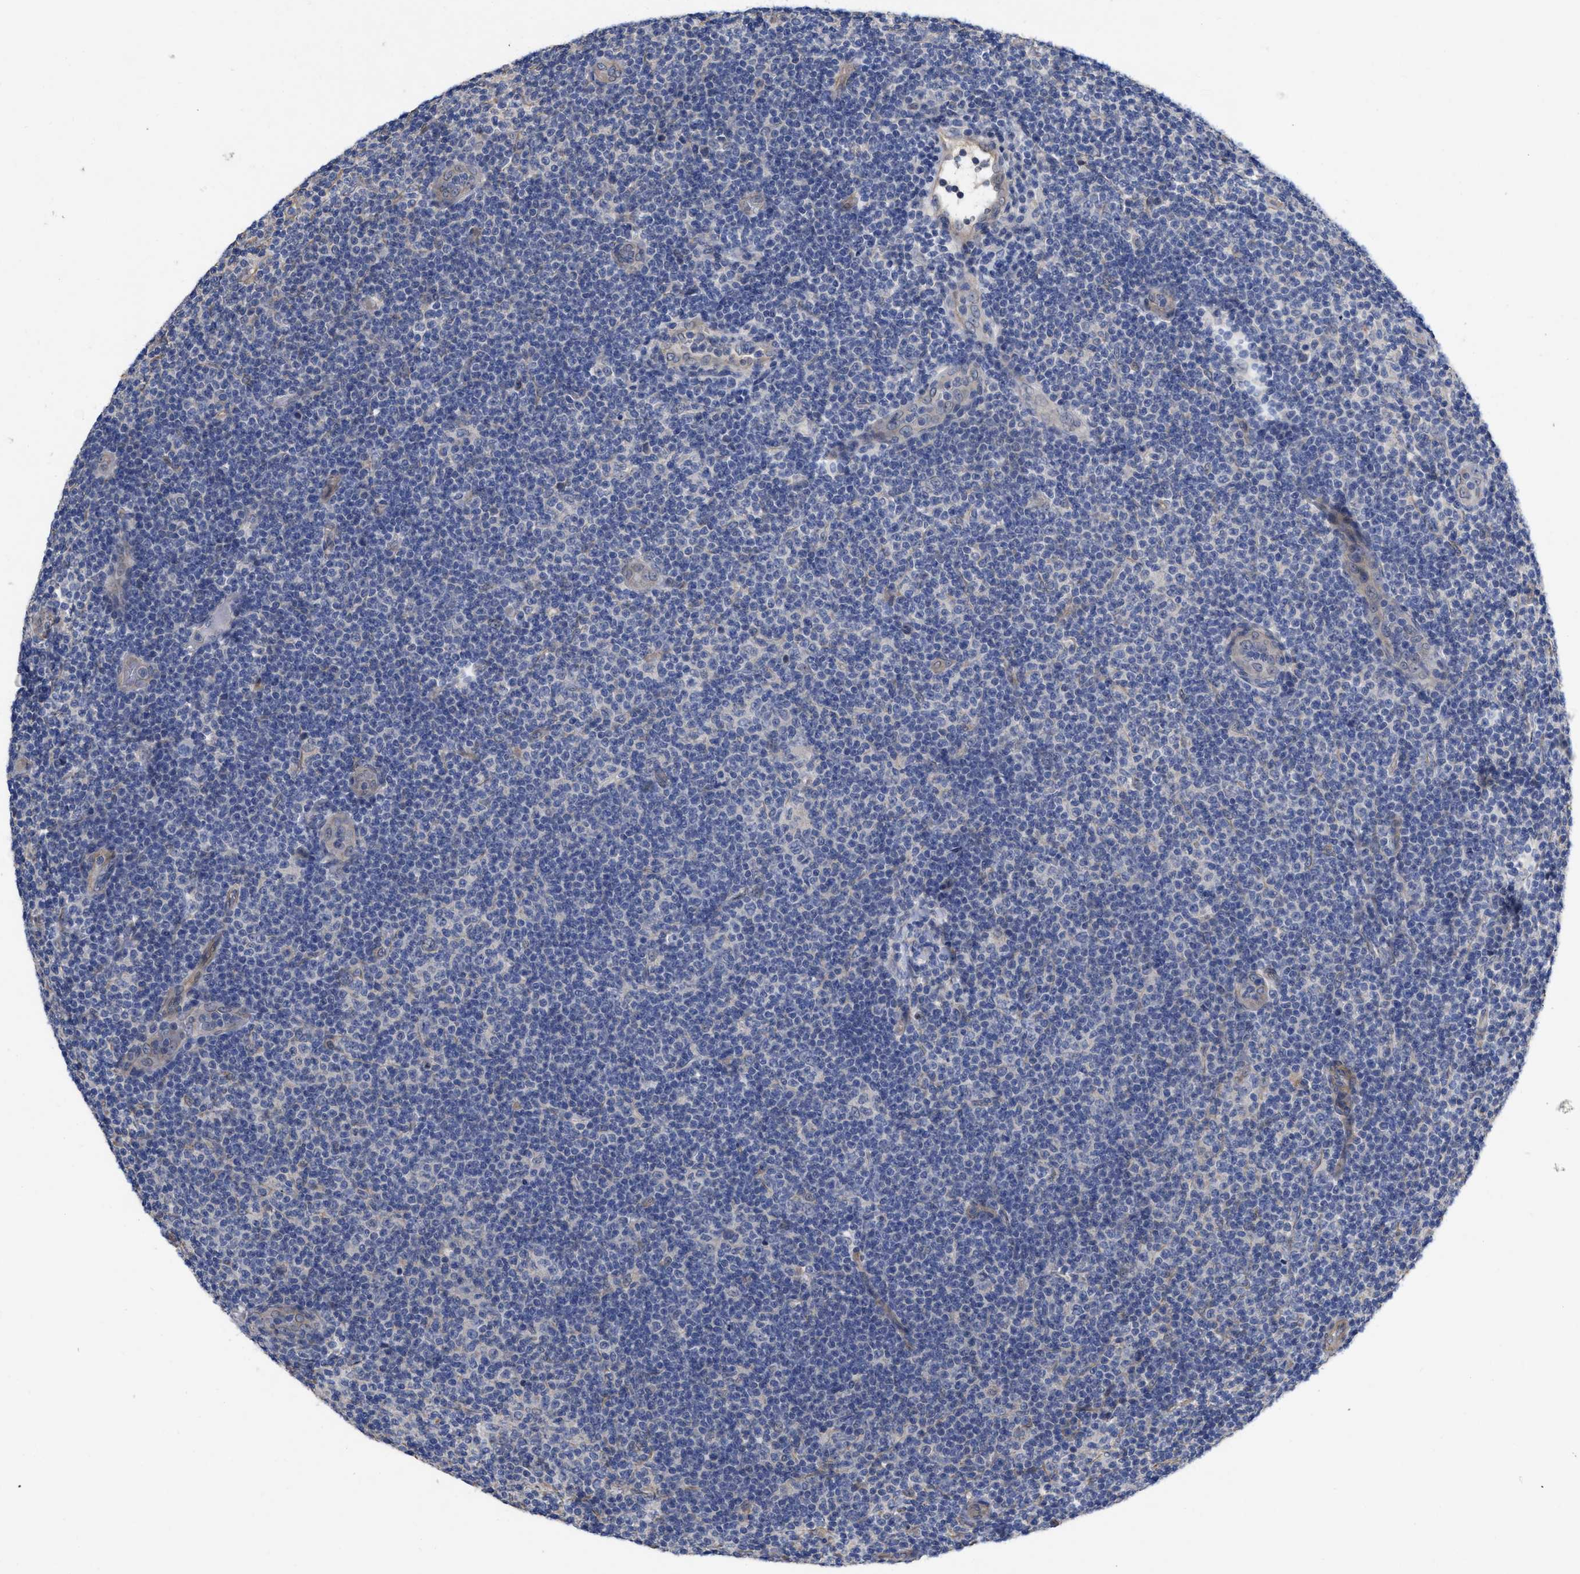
{"staining": {"intensity": "negative", "quantity": "none", "location": "none"}, "tissue": "lymphoma", "cell_type": "Tumor cells", "image_type": "cancer", "snomed": [{"axis": "morphology", "description": "Malignant lymphoma, non-Hodgkin's type, Low grade"}, {"axis": "topography", "description": "Lymph node"}], "caption": "An immunohistochemistry (IHC) photomicrograph of lymphoma is shown. There is no staining in tumor cells of lymphoma. (DAB (3,3'-diaminobenzidine) immunohistochemistry with hematoxylin counter stain).", "gene": "ARHGEF26", "patient": {"sex": "male", "age": 83}}